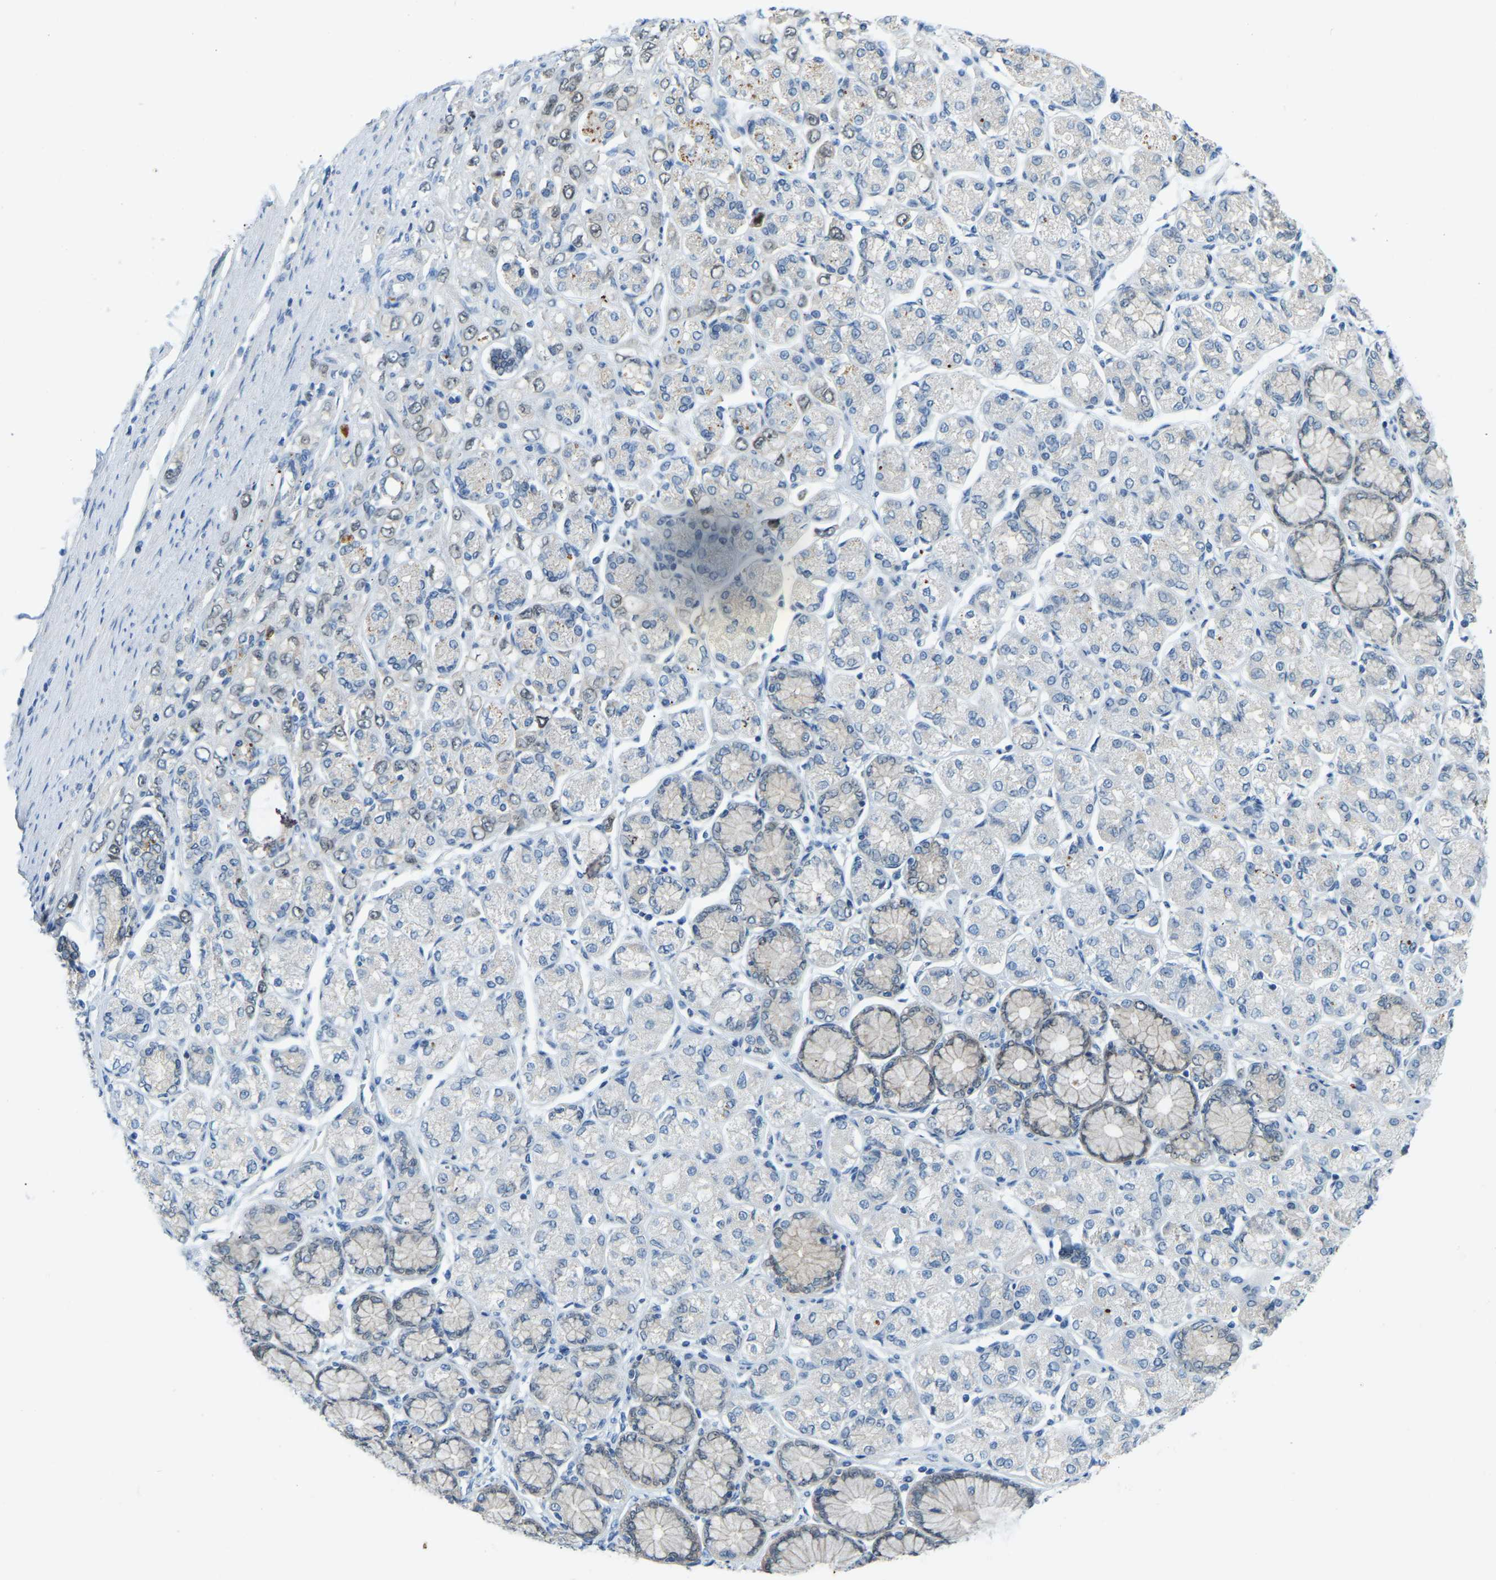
{"staining": {"intensity": "negative", "quantity": "none", "location": "none"}, "tissue": "stomach cancer", "cell_type": "Tumor cells", "image_type": "cancer", "snomed": [{"axis": "morphology", "description": "Adenocarcinoma, NOS"}, {"axis": "topography", "description": "Stomach"}], "caption": "Immunohistochemistry of stomach cancer (adenocarcinoma) reveals no staining in tumor cells. (Stains: DAB (3,3'-diaminobenzidine) immunohistochemistry with hematoxylin counter stain, Microscopy: brightfield microscopy at high magnification).", "gene": "NME8", "patient": {"sex": "female", "age": 65}}